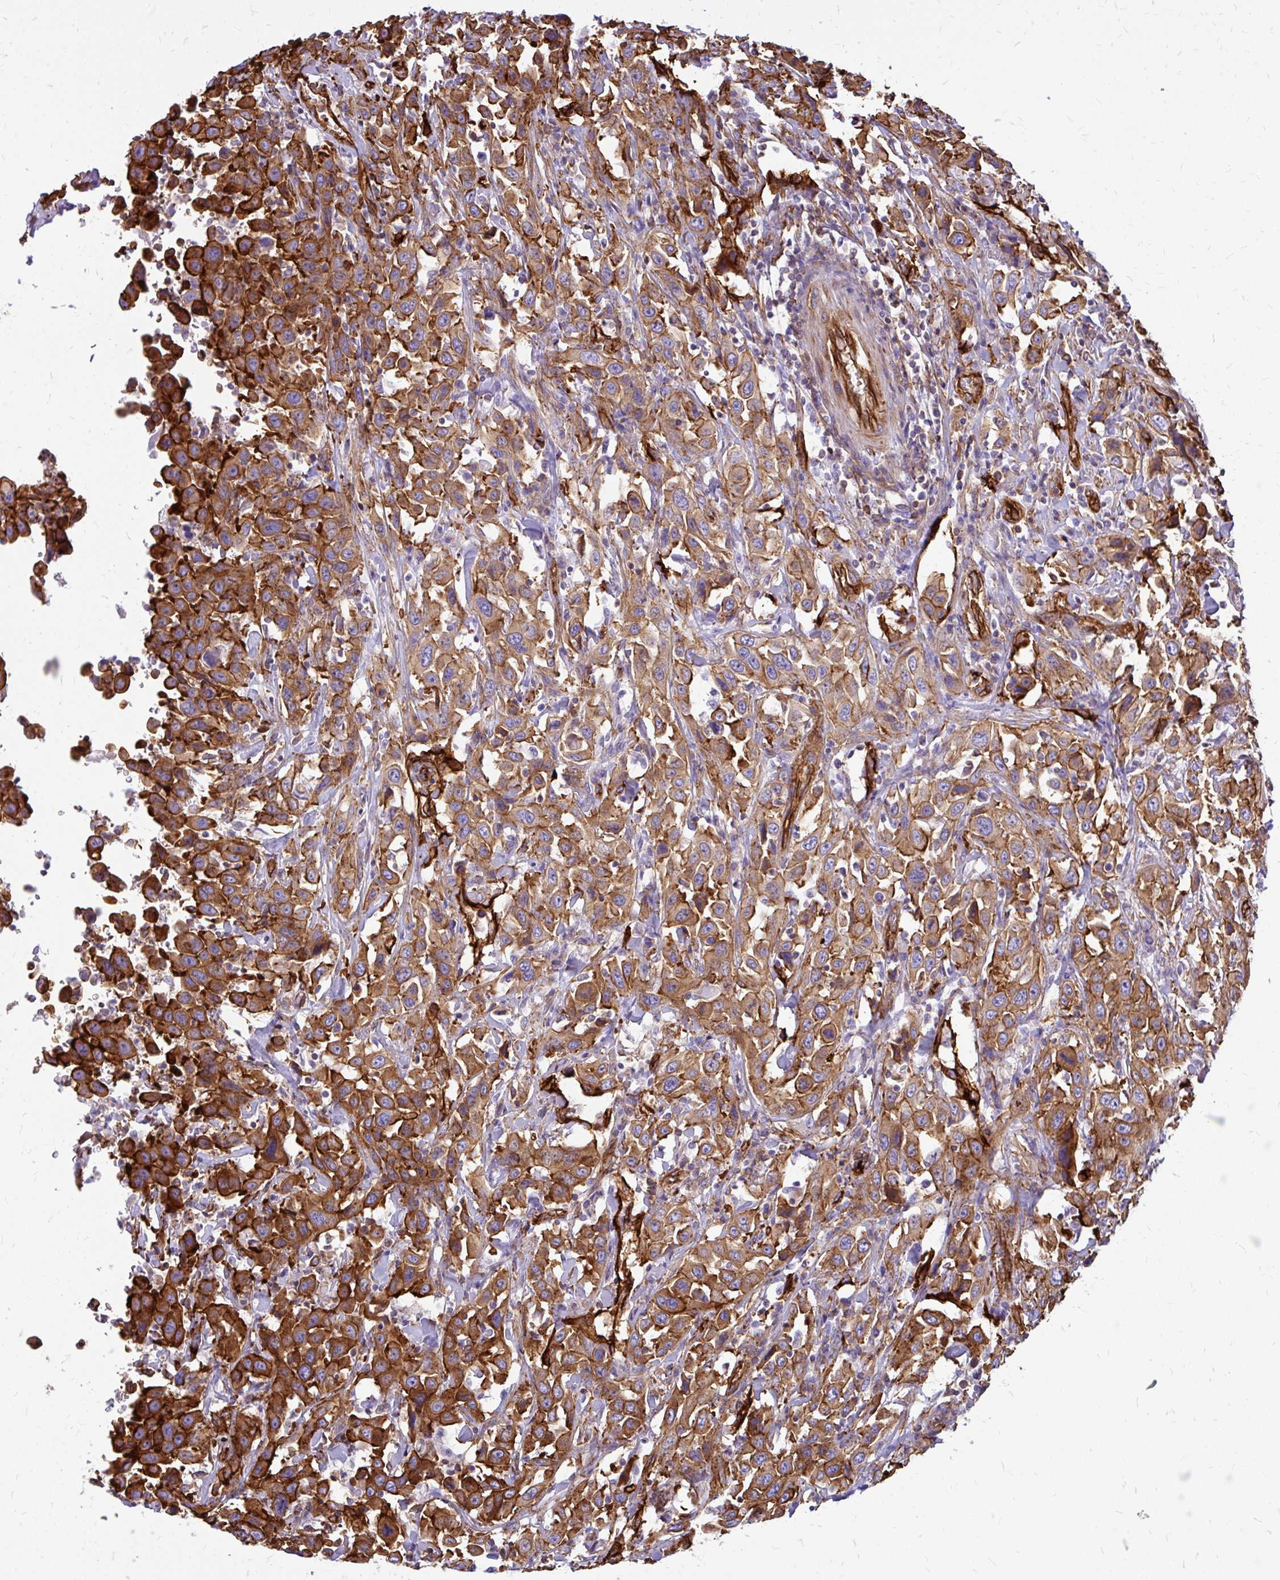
{"staining": {"intensity": "strong", "quantity": ">75%", "location": "cytoplasmic/membranous"}, "tissue": "urothelial cancer", "cell_type": "Tumor cells", "image_type": "cancer", "snomed": [{"axis": "morphology", "description": "Urothelial carcinoma, High grade"}, {"axis": "topography", "description": "Urinary bladder"}], "caption": "Strong cytoplasmic/membranous expression for a protein is identified in approximately >75% of tumor cells of urothelial carcinoma (high-grade) using immunohistochemistry (IHC).", "gene": "MAP1LC3B", "patient": {"sex": "male", "age": 61}}